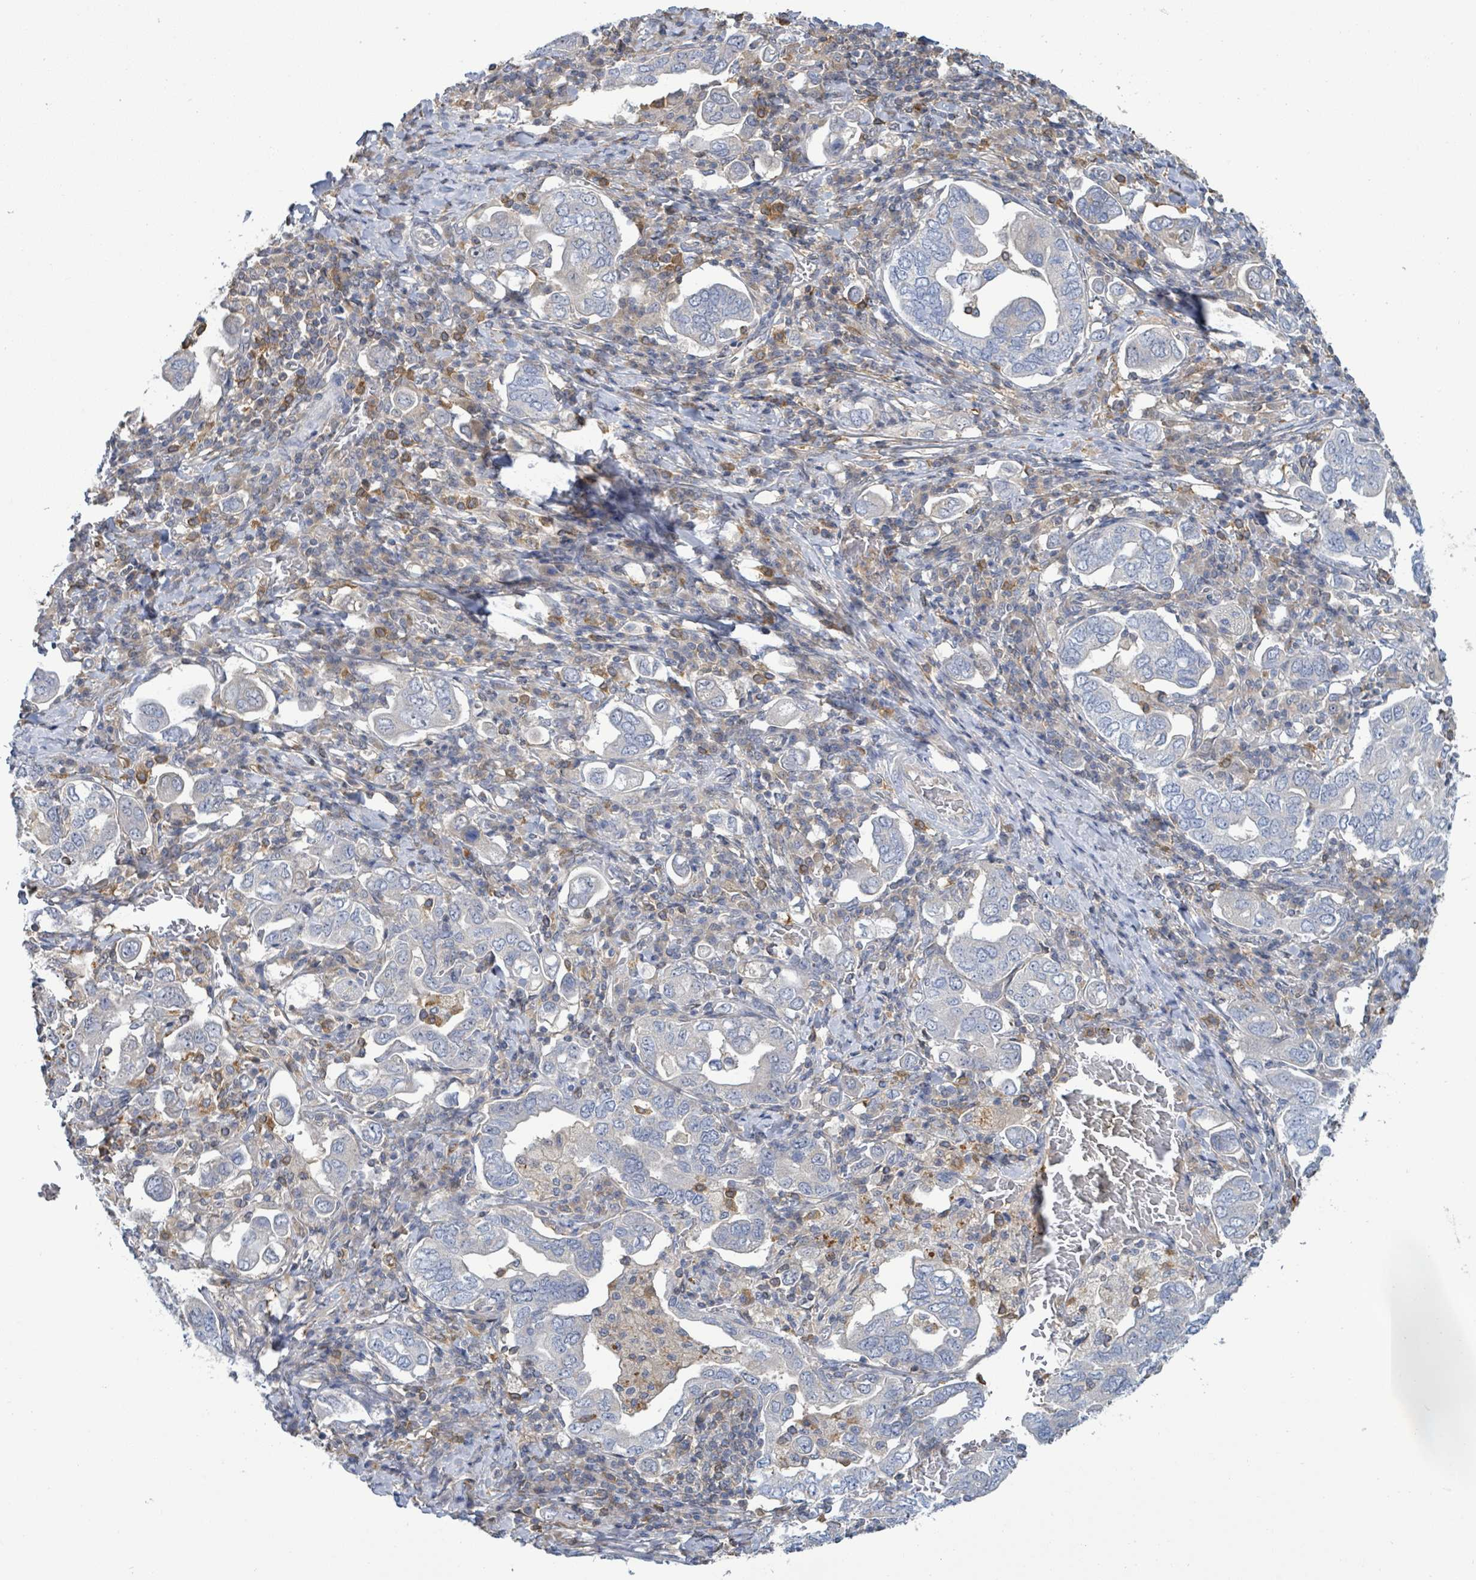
{"staining": {"intensity": "negative", "quantity": "none", "location": "none"}, "tissue": "stomach cancer", "cell_type": "Tumor cells", "image_type": "cancer", "snomed": [{"axis": "morphology", "description": "Adenocarcinoma, NOS"}, {"axis": "topography", "description": "Stomach, upper"}, {"axis": "topography", "description": "Stomach"}], "caption": "Photomicrograph shows no protein expression in tumor cells of stomach cancer tissue.", "gene": "PGAM1", "patient": {"sex": "male", "age": 62}}